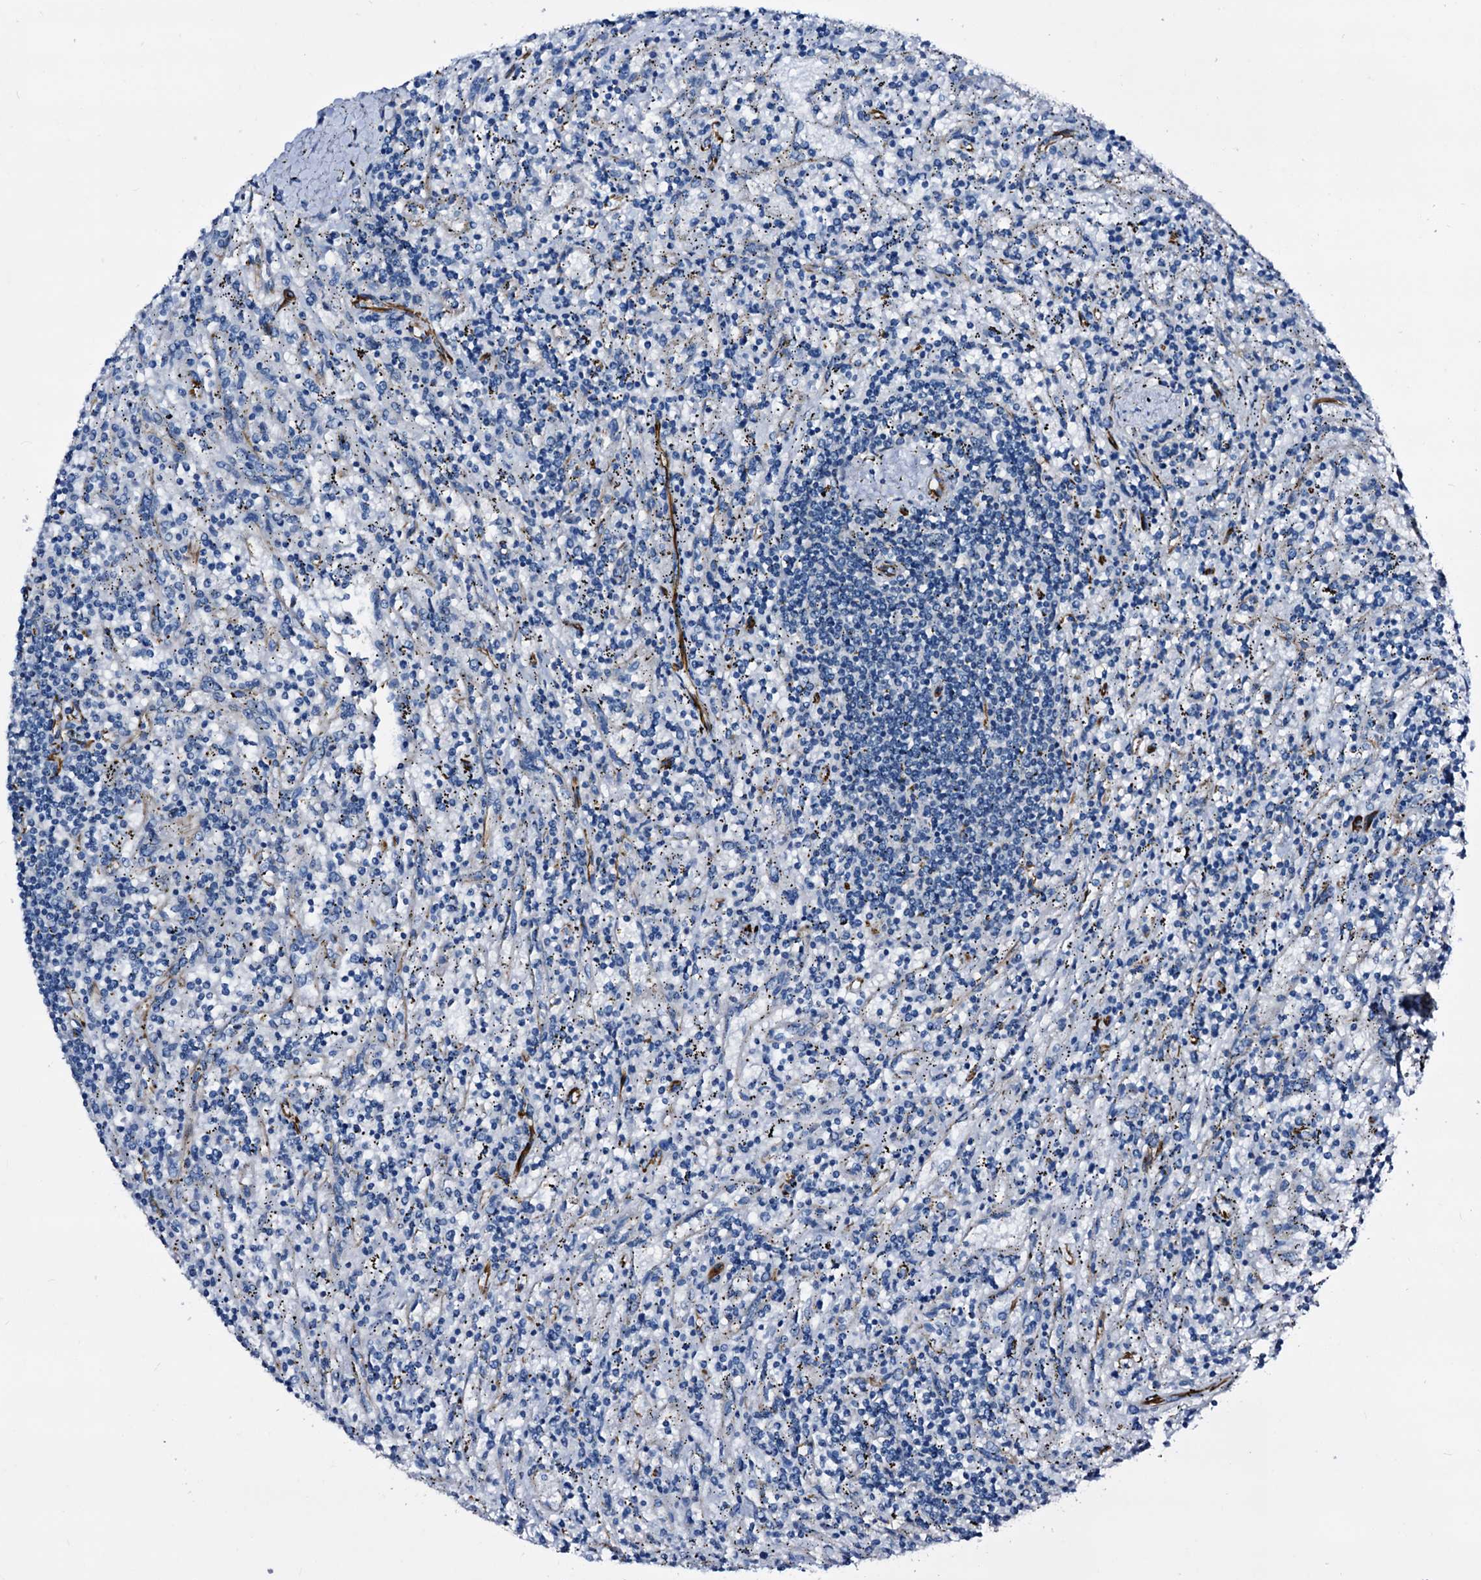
{"staining": {"intensity": "negative", "quantity": "none", "location": "none"}, "tissue": "lymphoma", "cell_type": "Tumor cells", "image_type": "cancer", "snomed": [{"axis": "morphology", "description": "Malignant lymphoma, non-Hodgkin's type, Low grade"}, {"axis": "topography", "description": "Spleen"}], "caption": "Immunohistochemistry of malignant lymphoma, non-Hodgkin's type (low-grade) exhibits no positivity in tumor cells.", "gene": "EMG1", "patient": {"sex": "male", "age": 76}}